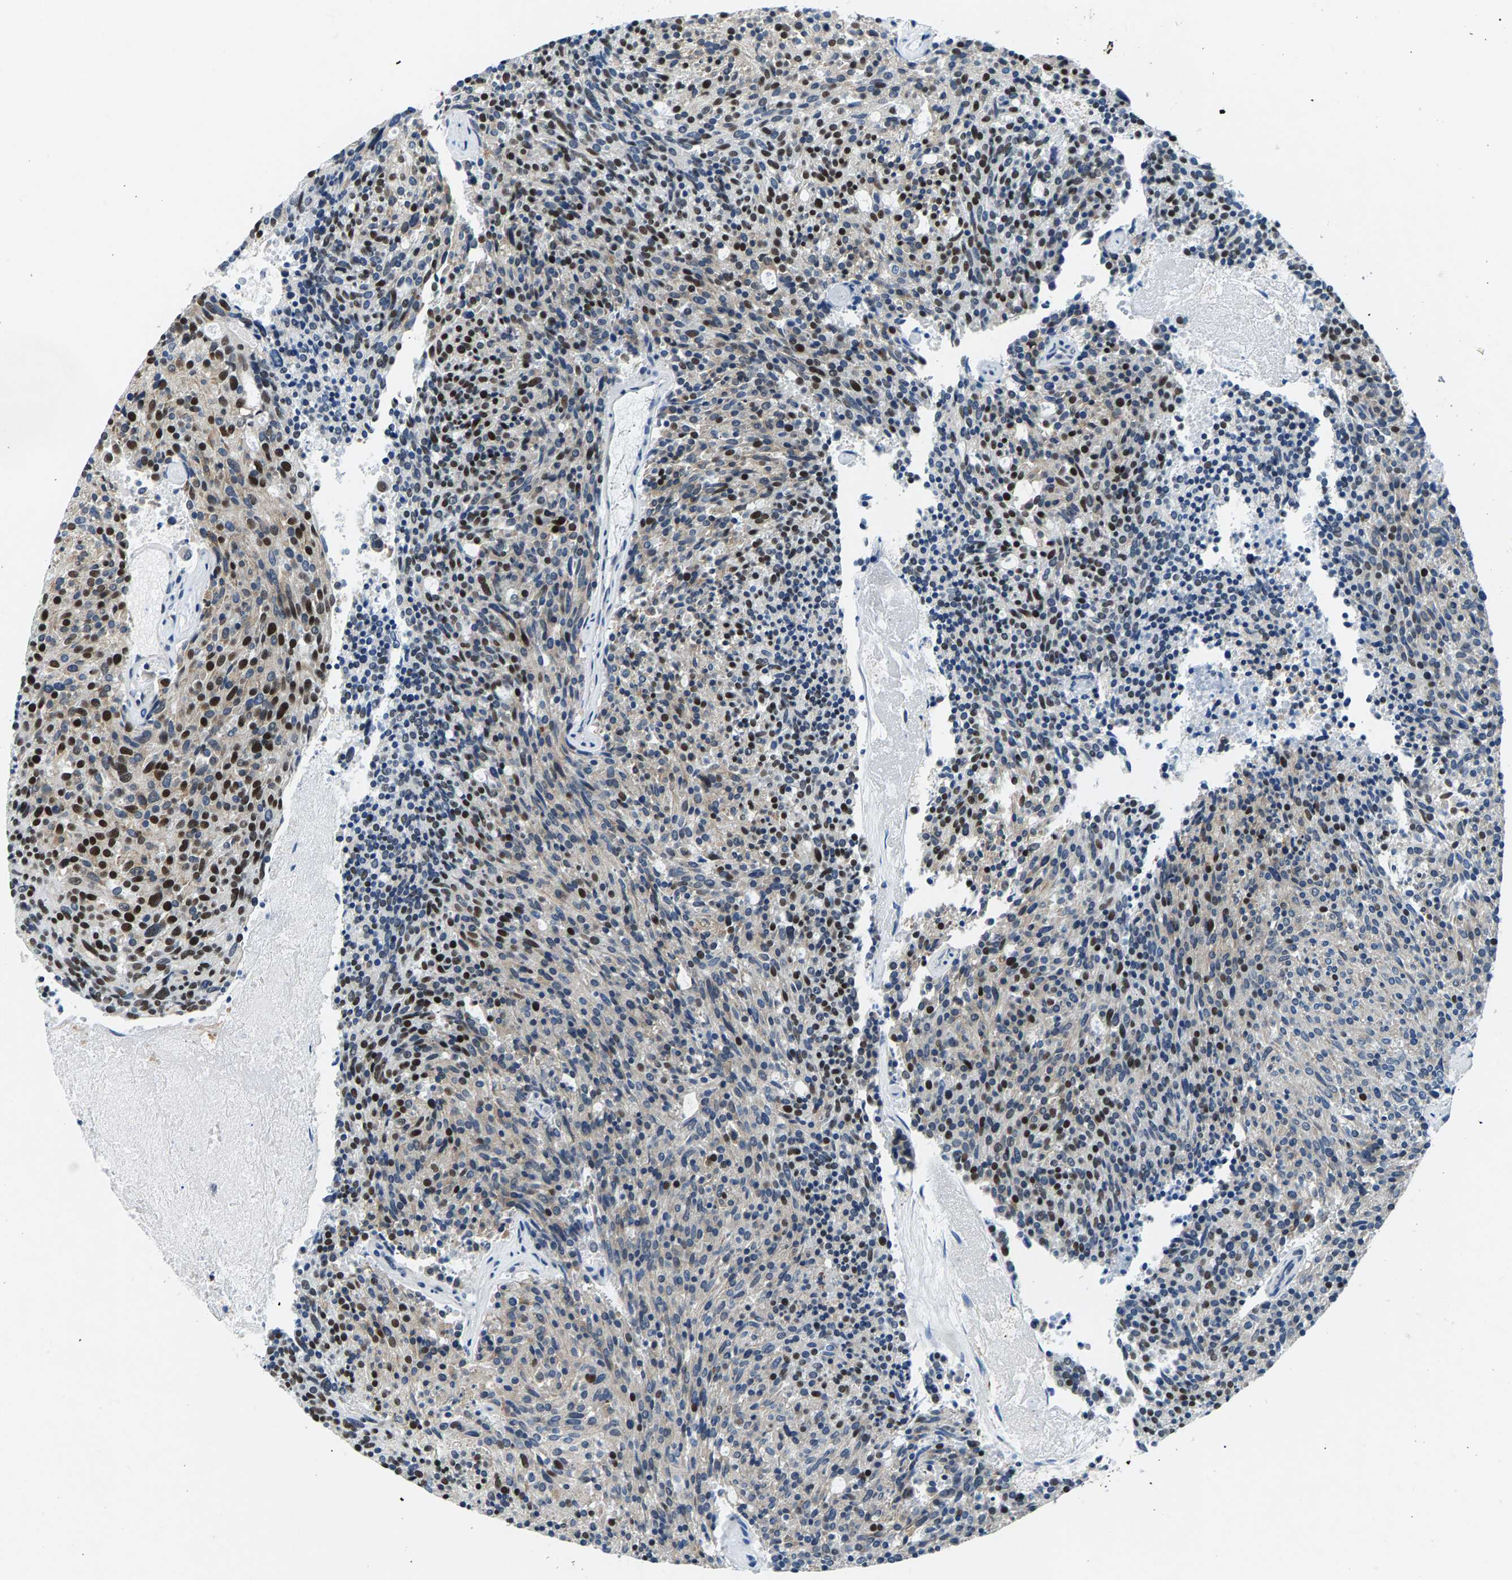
{"staining": {"intensity": "moderate", "quantity": "25%-75%", "location": "nuclear"}, "tissue": "carcinoid", "cell_type": "Tumor cells", "image_type": "cancer", "snomed": [{"axis": "morphology", "description": "Carcinoid, malignant, NOS"}, {"axis": "topography", "description": "Pancreas"}], "caption": "Protein staining exhibits moderate nuclear staining in approximately 25%-75% of tumor cells in carcinoid.", "gene": "ATF2", "patient": {"sex": "female", "age": 54}}